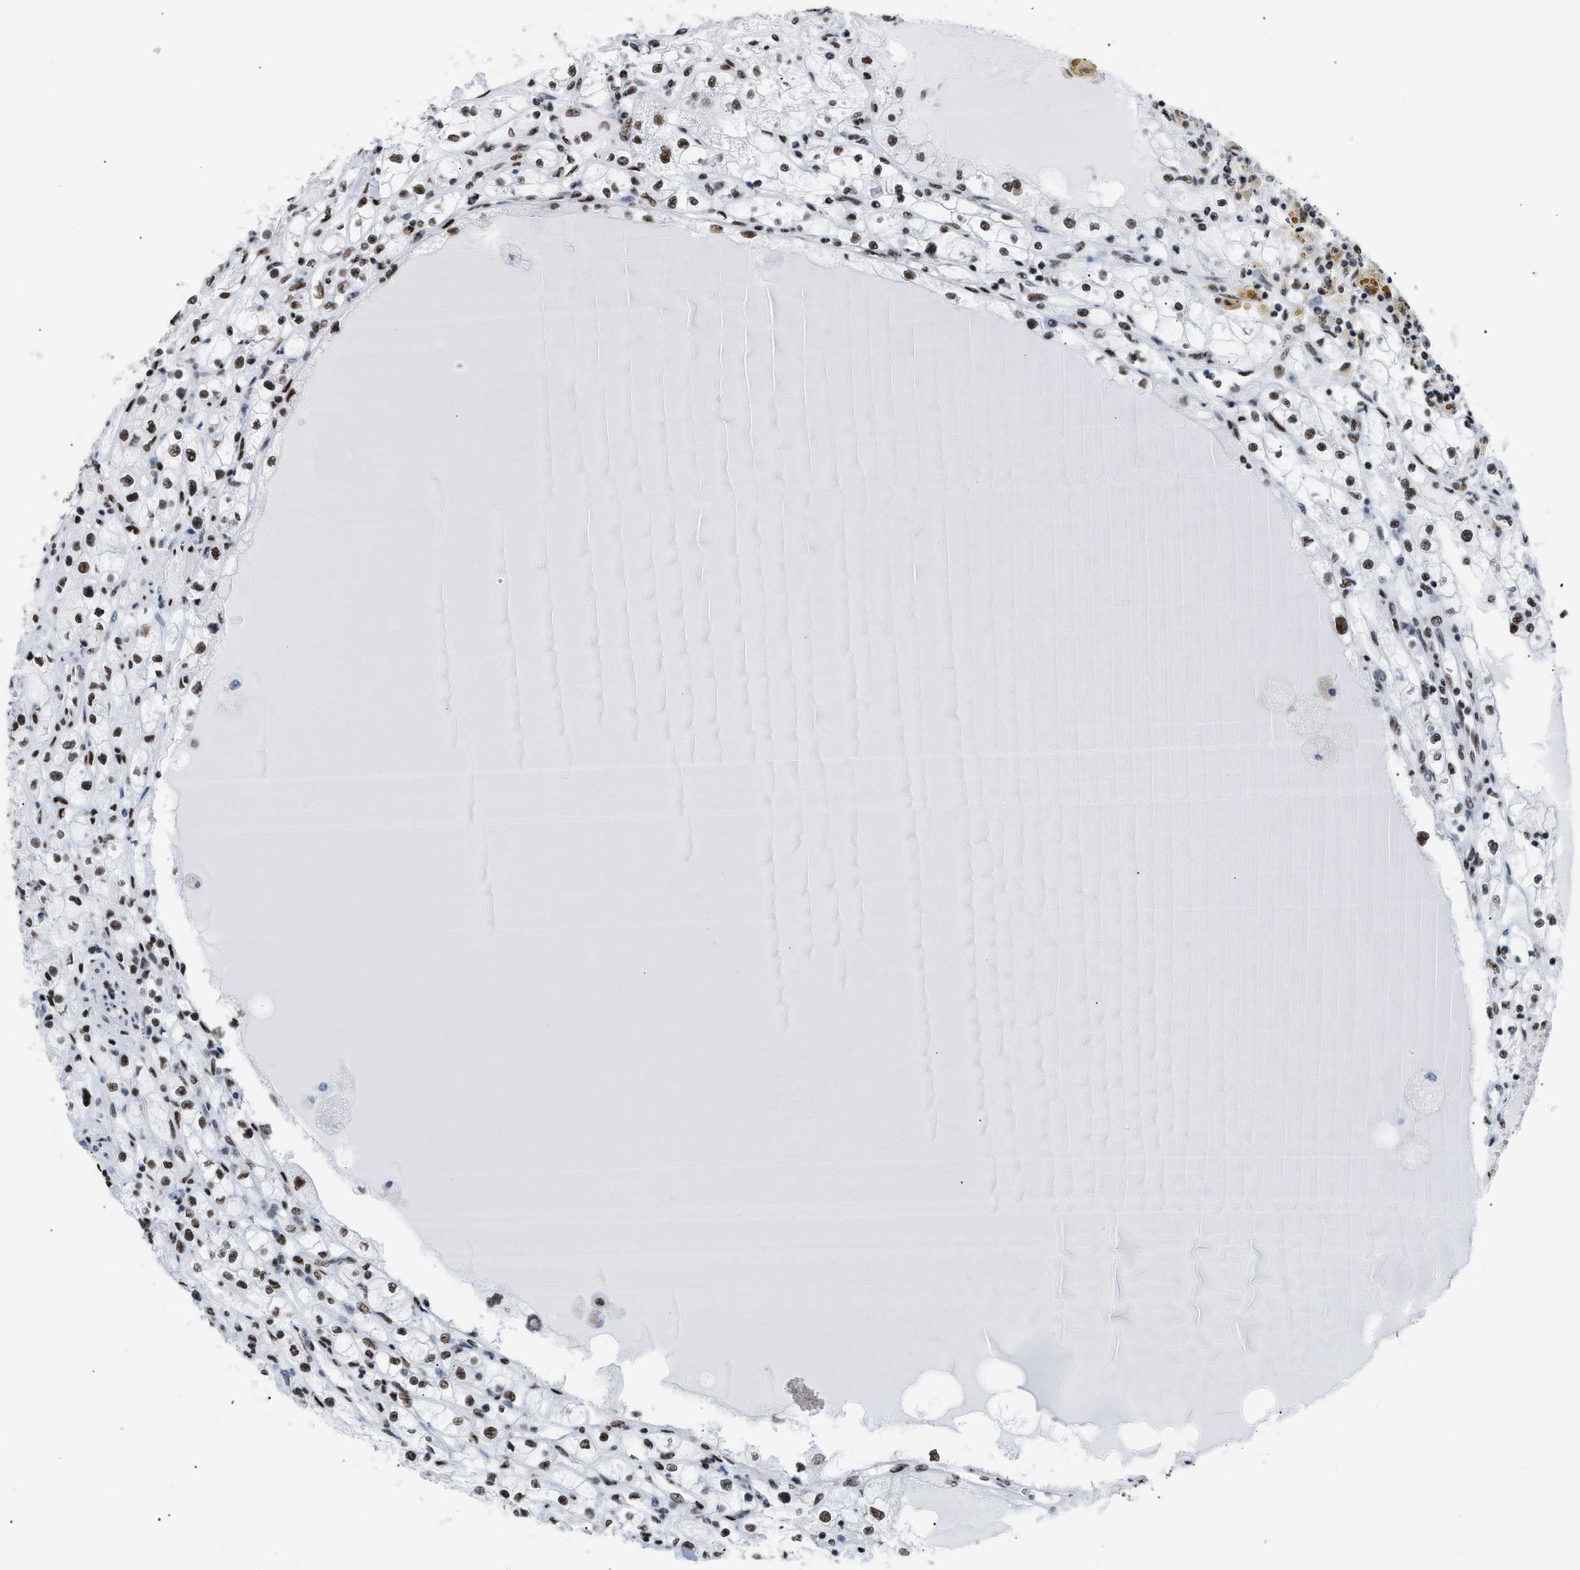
{"staining": {"intensity": "moderate", "quantity": ">75%", "location": "nuclear"}, "tissue": "renal cancer", "cell_type": "Tumor cells", "image_type": "cancer", "snomed": [{"axis": "morphology", "description": "Adenocarcinoma, NOS"}, {"axis": "topography", "description": "Kidney"}], "caption": "IHC of human renal cancer reveals medium levels of moderate nuclear positivity in approximately >75% of tumor cells.", "gene": "CCAR2", "patient": {"sex": "male", "age": 56}}